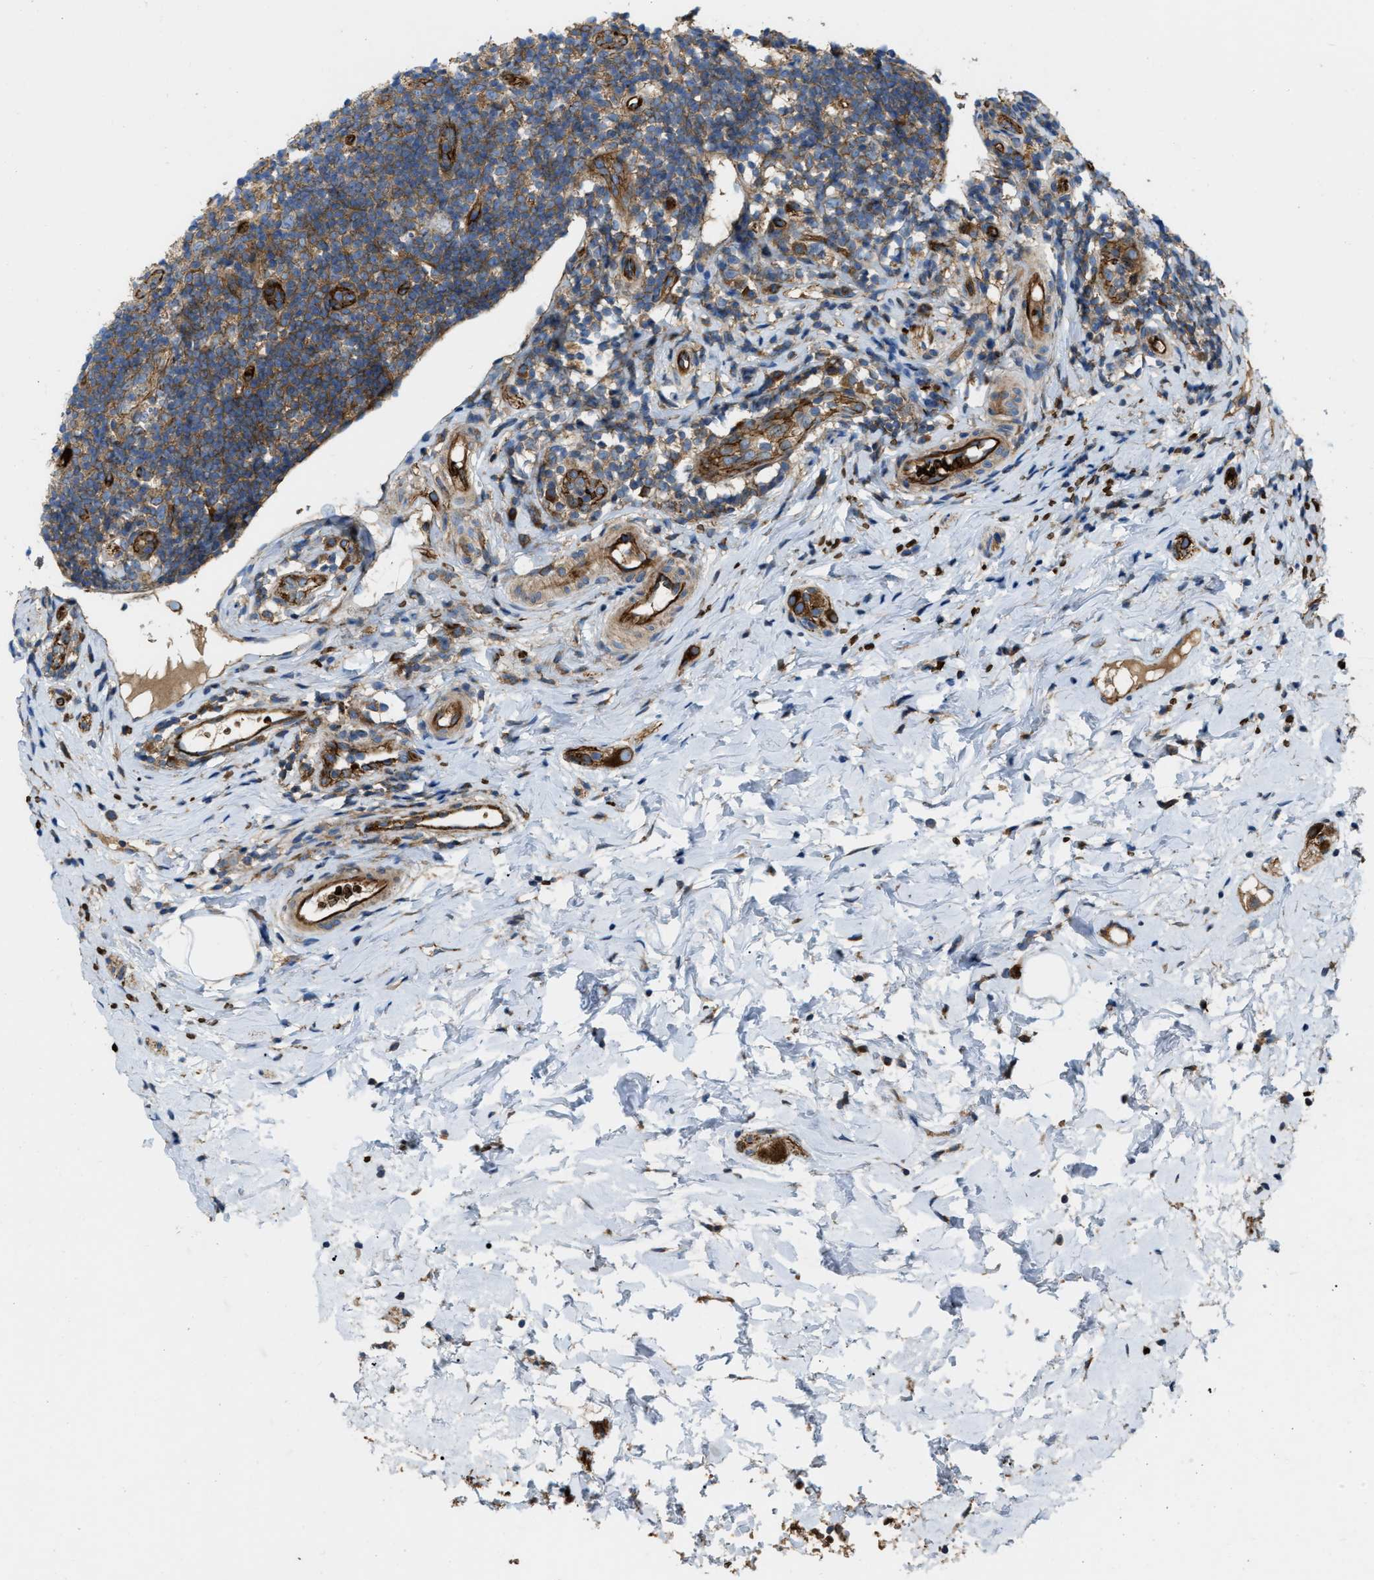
{"staining": {"intensity": "strong", "quantity": ">75%", "location": "cytoplasmic/membranous"}, "tissue": "appendix", "cell_type": "Glandular cells", "image_type": "normal", "snomed": [{"axis": "morphology", "description": "Normal tissue, NOS"}, {"axis": "topography", "description": "Appendix"}], "caption": "Appendix stained with immunohistochemistry (IHC) reveals strong cytoplasmic/membranous expression in approximately >75% of glandular cells. (DAB (3,3'-diaminobenzidine) IHC, brown staining for protein, blue staining for nuclei).", "gene": "ERC1", "patient": {"sex": "female", "age": 20}}